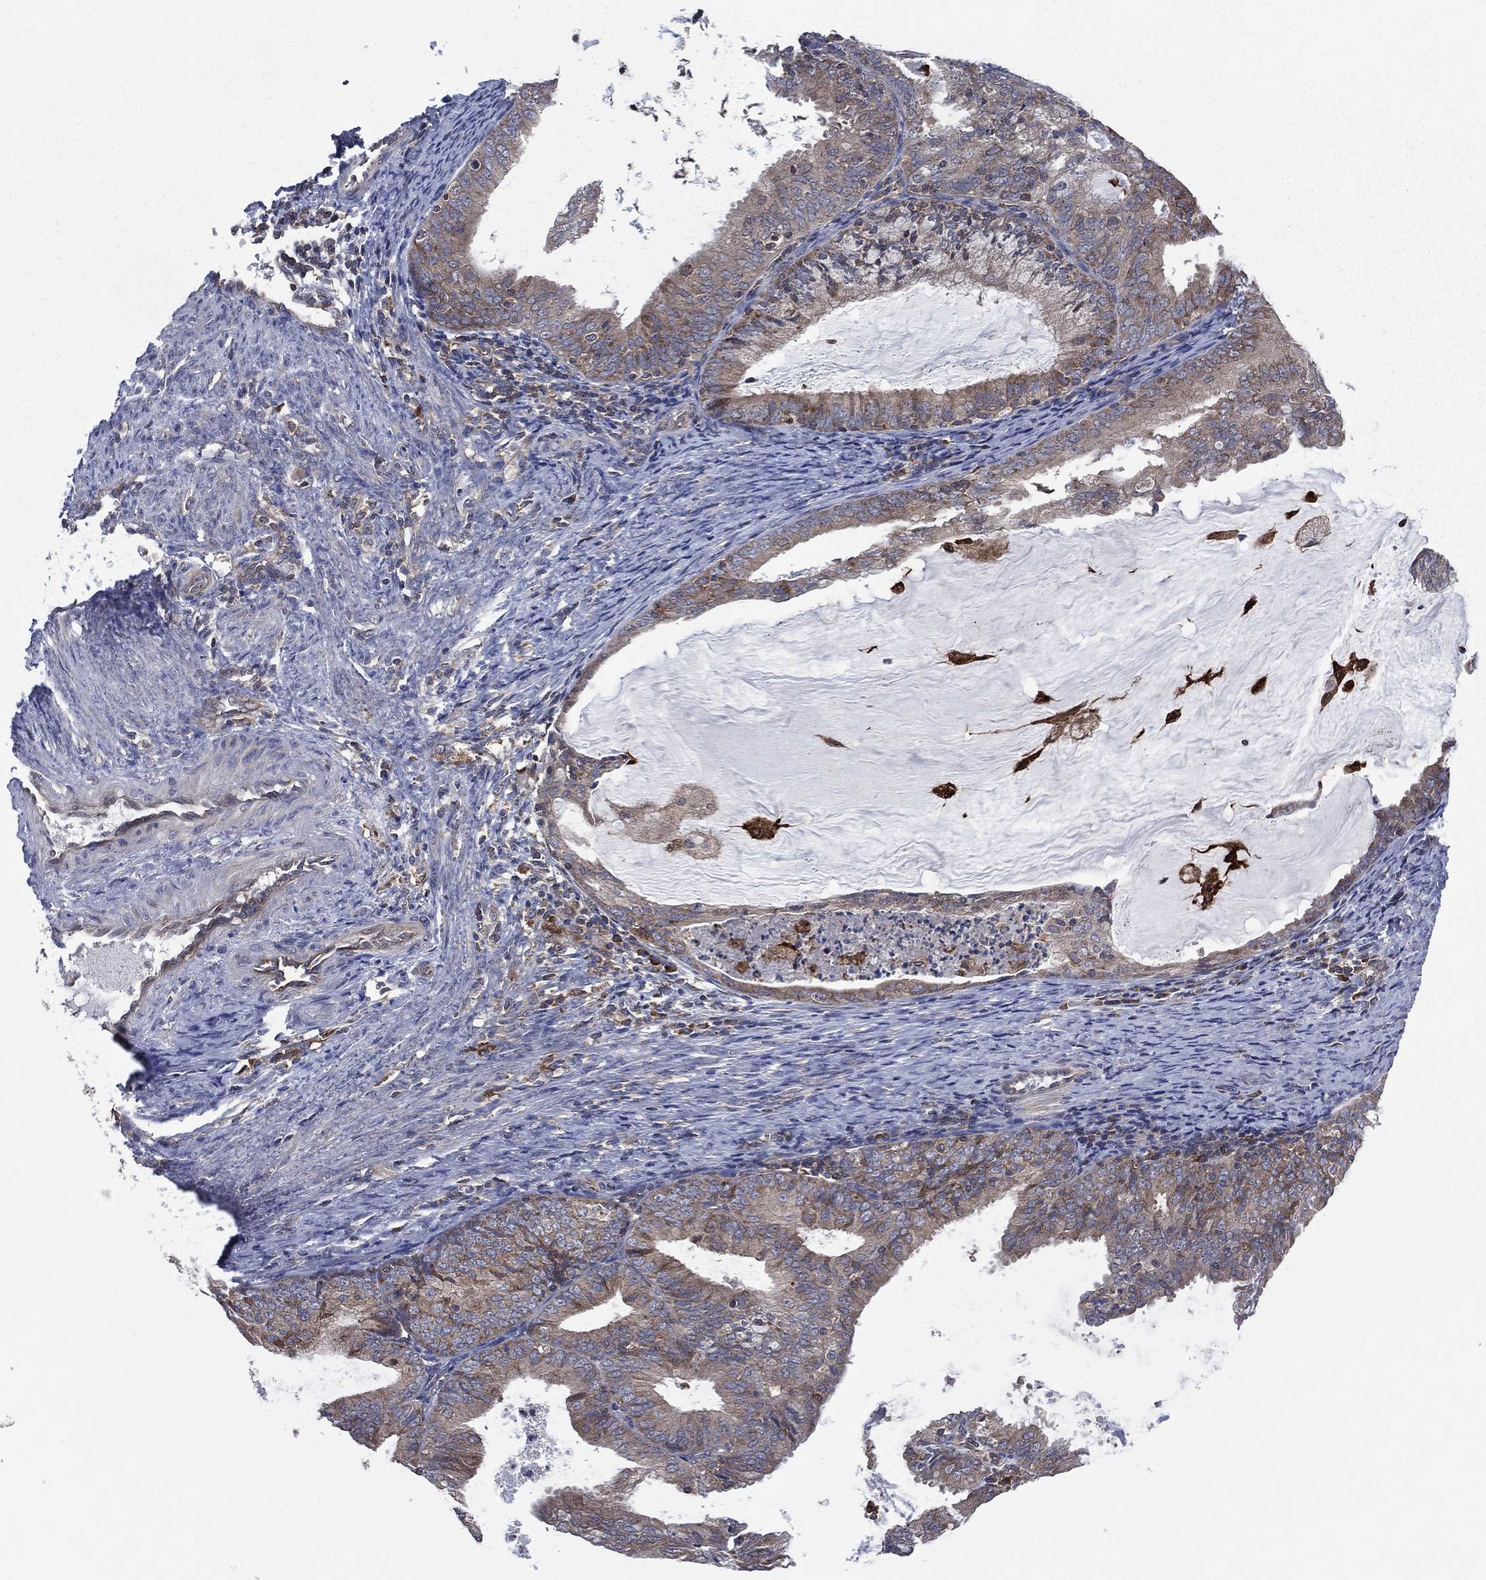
{"staining": {"intensity": "moderate", "quantity": "<25%", "location": "cytoplasmic/membranous"}, "tissue": "endometrial cancer", "cell_type": "Tumor cells", "image_type": "cancer", "snomed": [{"axis": "morphology", "description": "Adenocarcinoma, NOS"}, {"axis": "topography", "description": "Endometrium"}], "caption": "IHC (DAB) staining of adenocarcinoma (endometrial) shows moderate cytoplasmic/membranous protein expression in about <25% of tumor cells. The staining was performed using DAB, with brown indicating positive protein expression. Nuclei are stained blue with hematoxylin.", "gene": "C2orf76", "patient": {"sex": "female", "age": 57}}